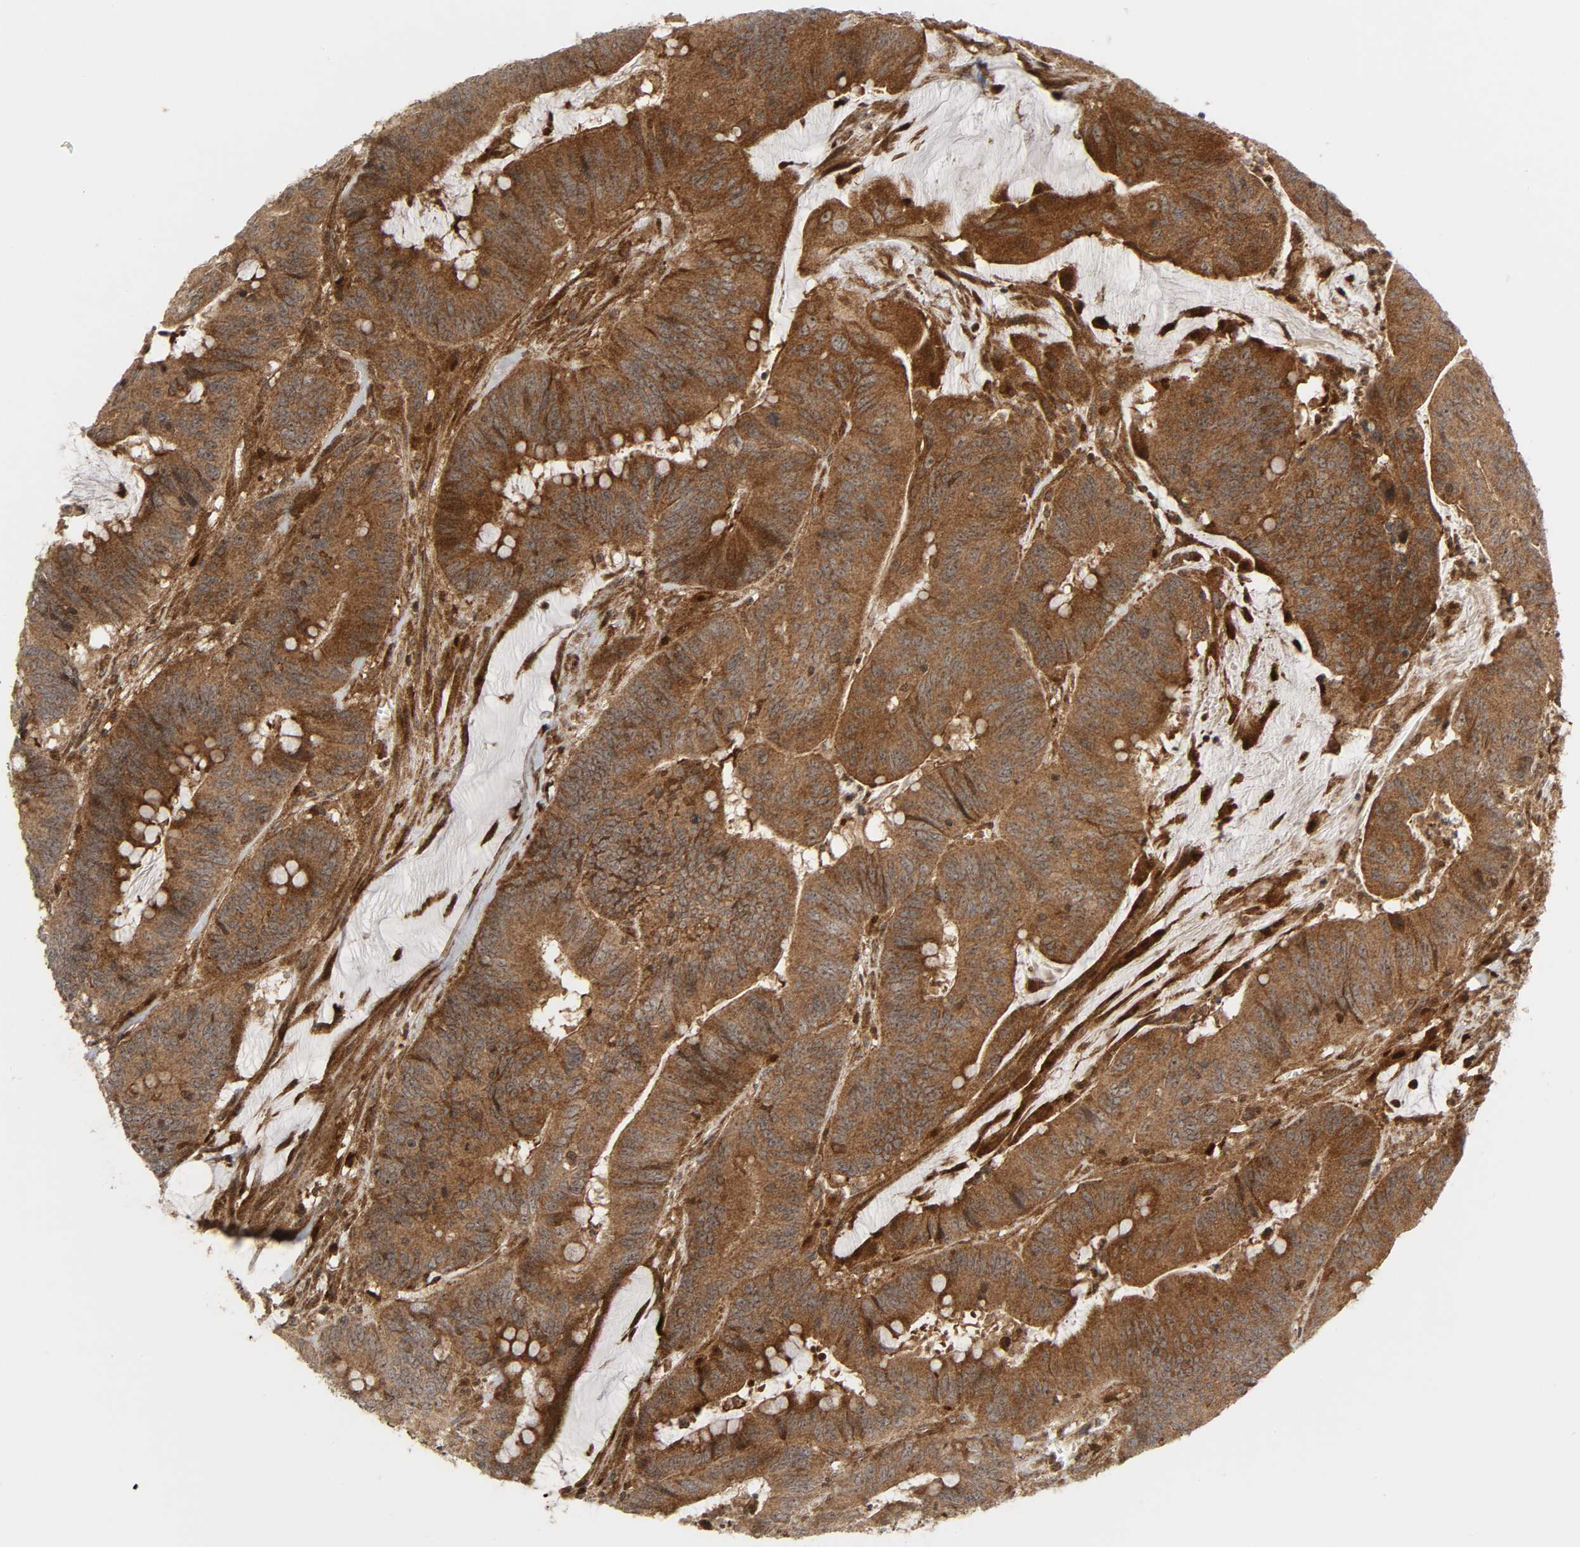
{"staining": {"intensity": "strong", "quantity": ">75%", "location": "cytoplasmic/membranous"}, "tissue": "colorectal cancer", "cell_type": "Tumor cells", "image_type": "cancer", "snomed": [{"axis": "morphology", "description": "Adenocarcinoma, NOS"}, {"axis": "topography", "description": "Colon"}], "caption": "Brown immunohistochemical staining in colorectal cancer (adenocarcinoma) shows strong cytoplasmic/membranous positivity in about >75% of tumor cells.", "gene": "CHUK", "patient": {"sex": "male", "age": 45}}